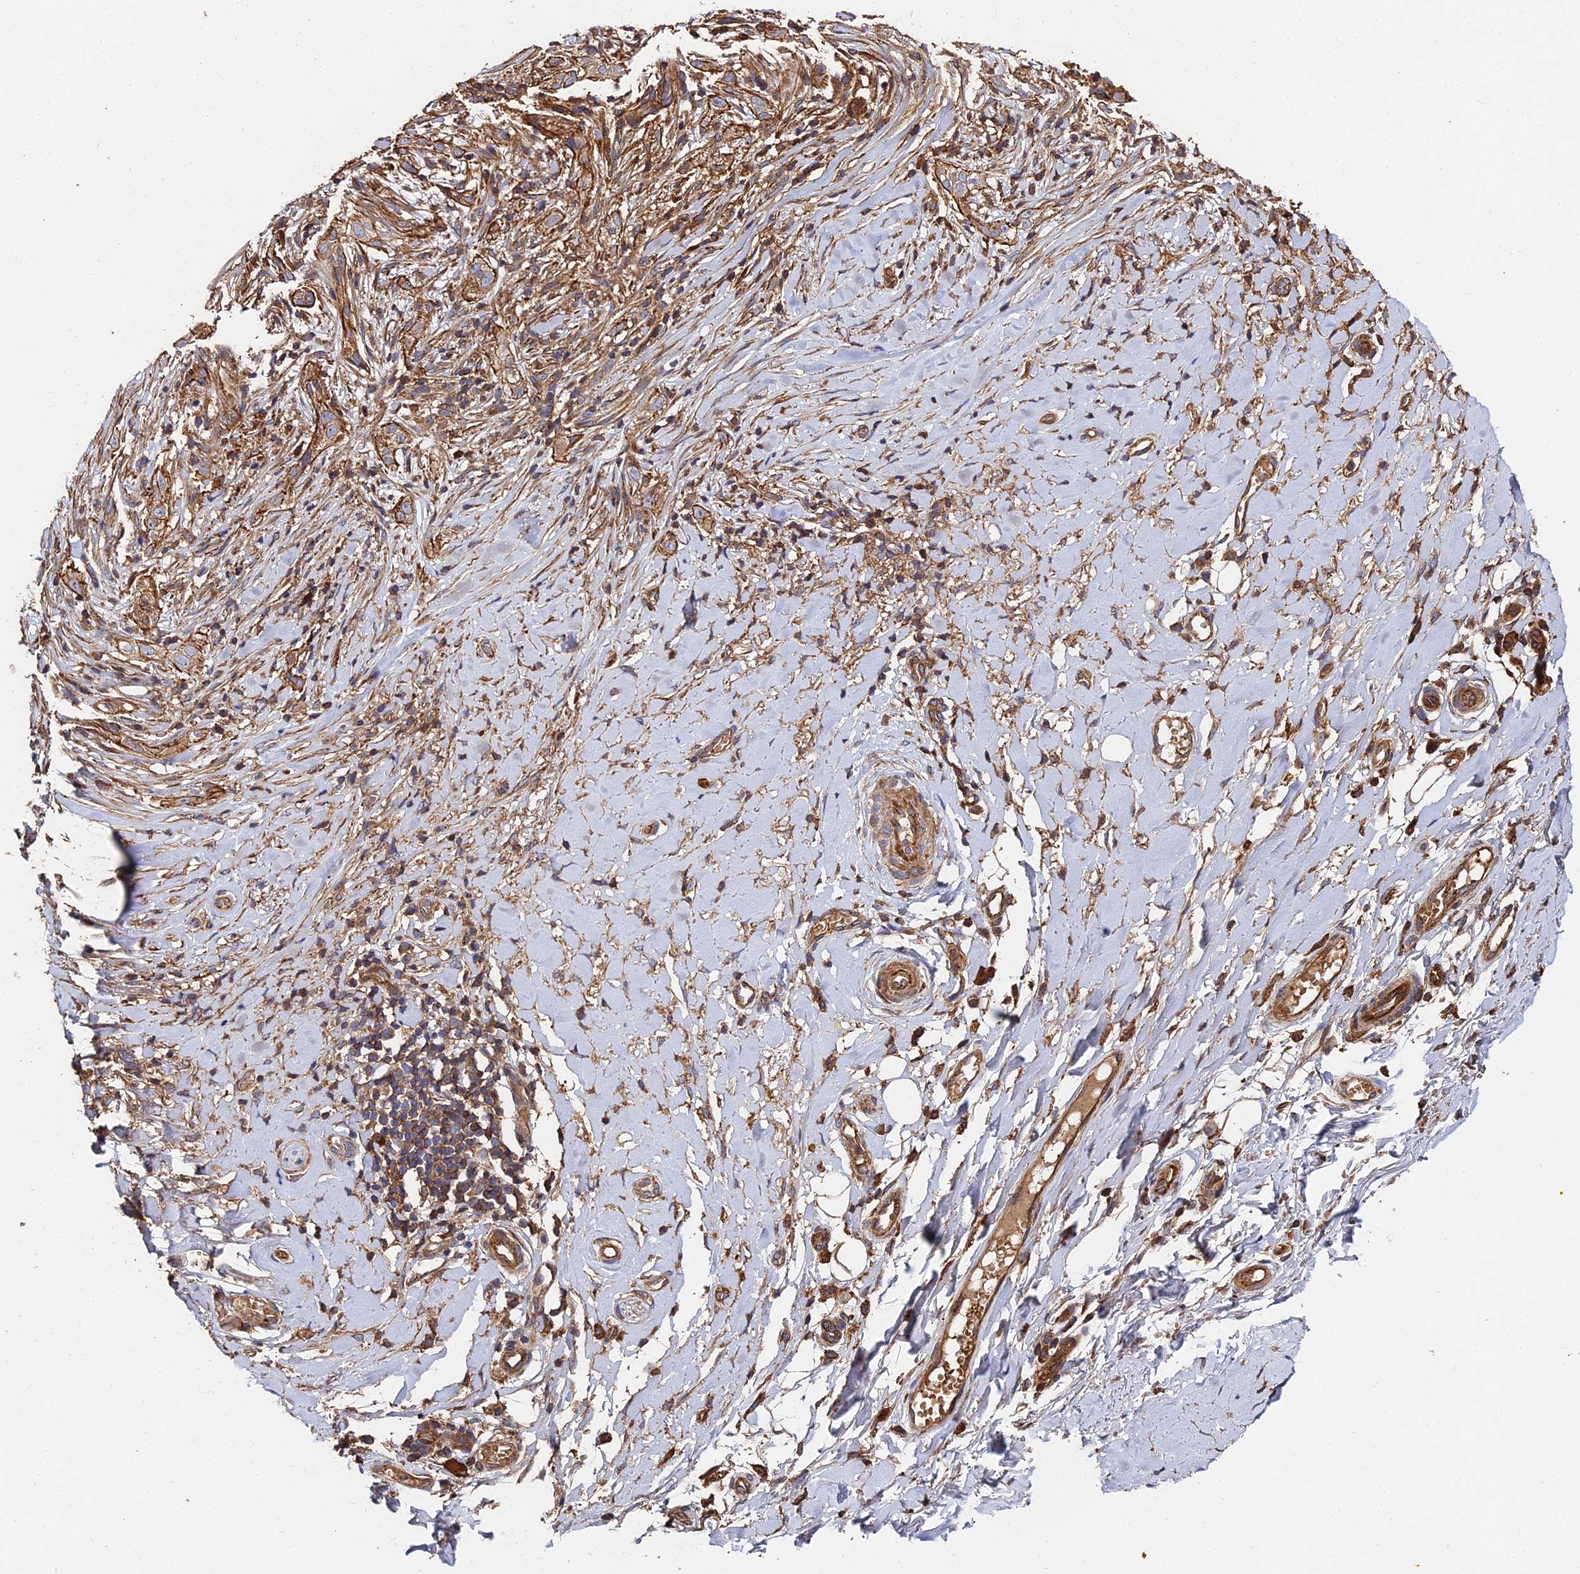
{"staining": {"intensity": "moderate", "quantity": "<25%", "location": "cytoplasmic/membranous"}, "tissue": "adipose tissue", "cell_type": "Adipocytes", "image_type": "normal", "snomed": [{"axis": "morphology", "description": "Normal tissue, NOS"}, {"axis": "morphology", "description": "Basal cell carcinoma"}, {"axis": "topography", "description": "Skin"}], "caption": "DAB (3,3'-diaminobenzidine) immunohistochemical staining of unremarkable human adipose tissue demonstrates moderate cytoplasmic/membranous protein positivity in about <25% of adipocytes. (Stains: DAB in brown, nuclei in blue, Microscopy: brightfield microscopy at high magnification).", "gene": "EXT1", "patient": {"sex": "female", "age": 89}}